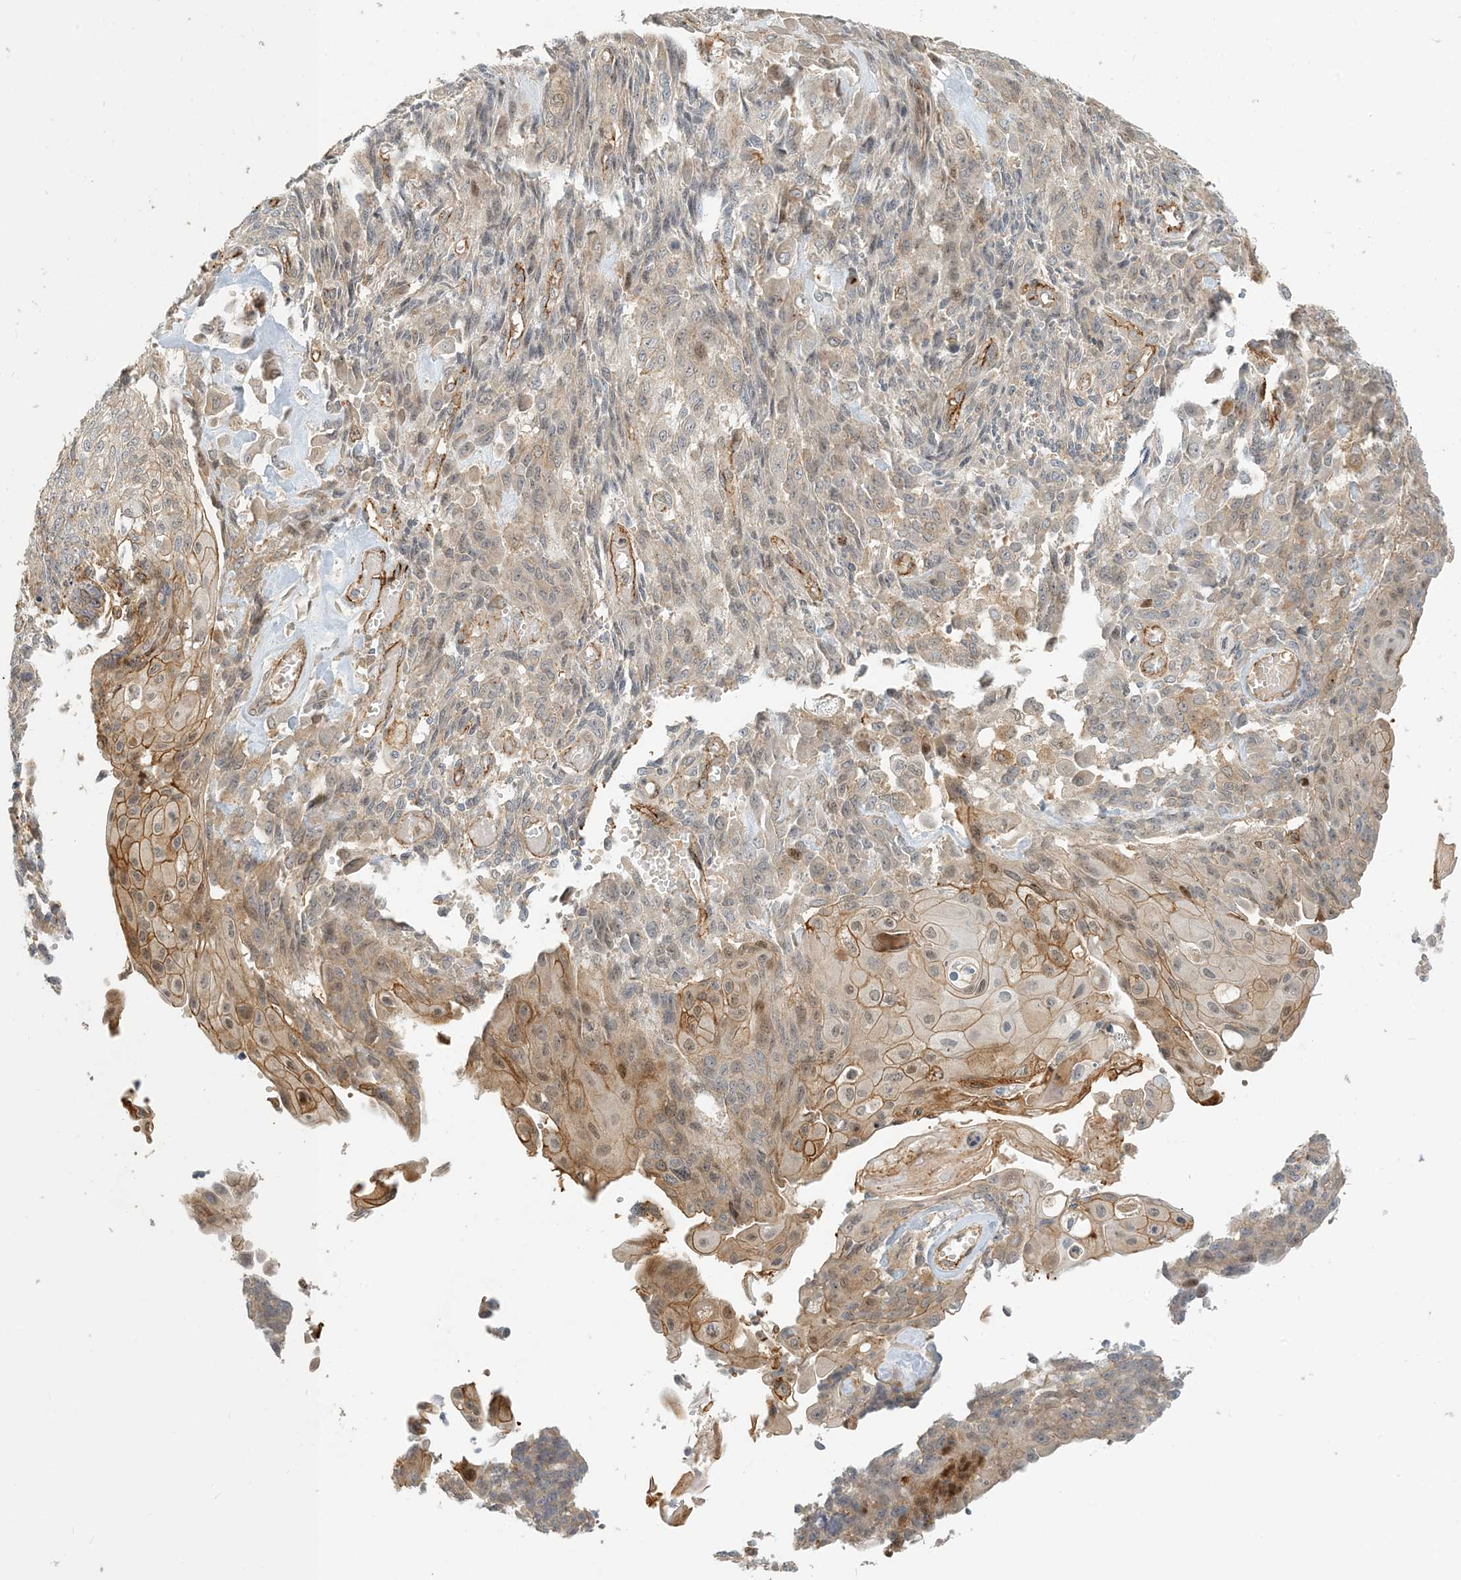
{"staining": {"intensity": "moderate", "quantity": "<25%", "location": "cytoplasmic/membranous"}, "tissue": "endometrial cancer", "cell_type": "Tumor cells", "image_type": "cancer", "snomed": [{"axis": "morphology", "description": "Adenocarcinoma, NOS"}, {"axis": "topography", "description": "Endometrium"}], "caption": "Tumor cells exhibit low levels of moderate cytoplasmic/membranous staining in about <25% of cells in human endometrial cancer.", "gene": "MAPKBP1", "patient": {"sex": "female", "age": 32}}